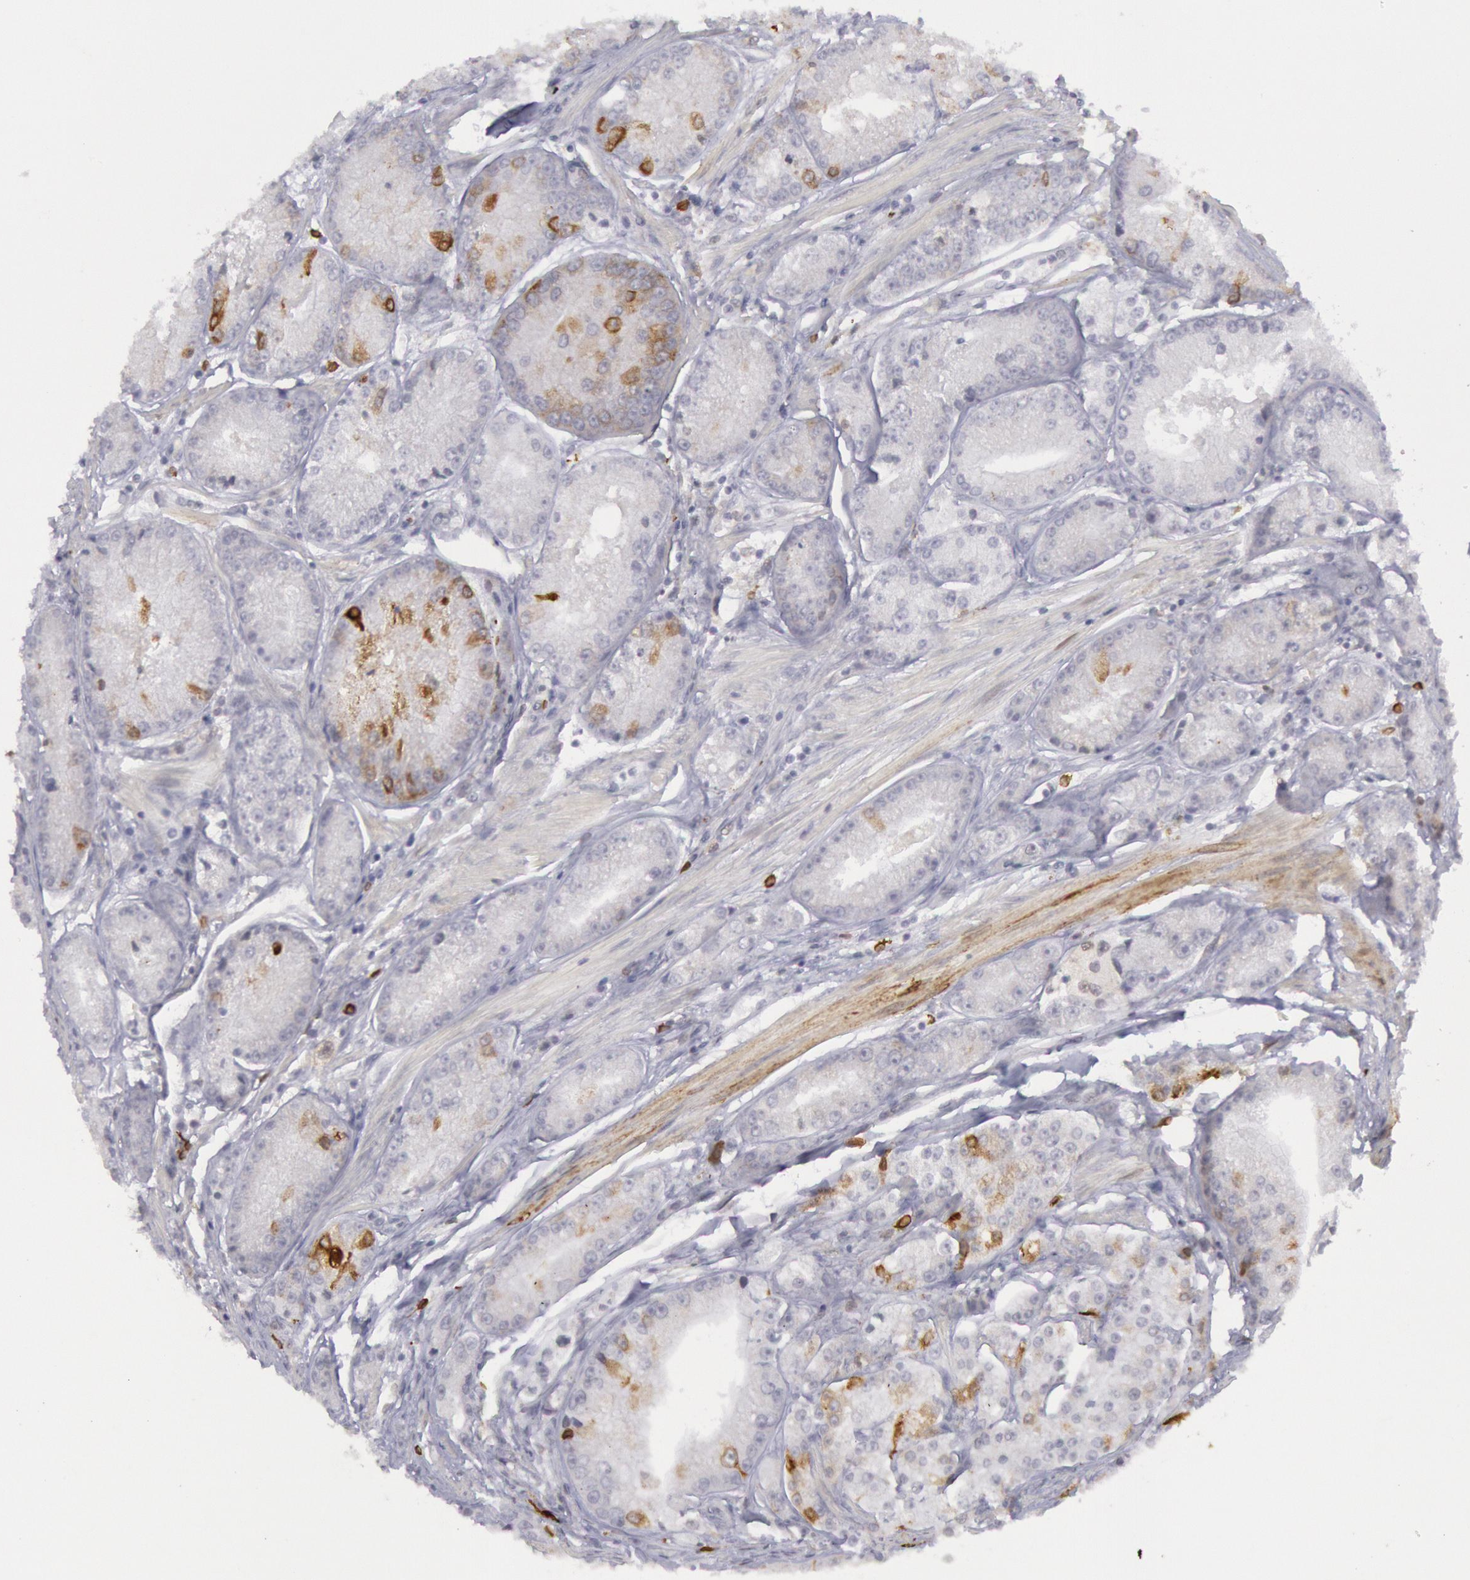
{"staining": {"intensity": "strong", "quantity": "<25%", "location": "cytoplasmic/membranous"}, "tissue": "prostate cancer", "cell_type": "Tumor cells", "image_type": "cancer", "snomed": [{"axis": "morphology", "description": "Adenocarcinoma, Medium grade"}, {"axis": "topography", "description": "Prostate"}], "caption": "Protein staining by immunohistochemistry (IHC) displays strong cytoplasmic/membranous expression in approximately <25% of tumor cells in prostate adenocarcinoma (medium-grade).", "gene": "PTGS2", "patient": {"sex": "male", "age": 72}}